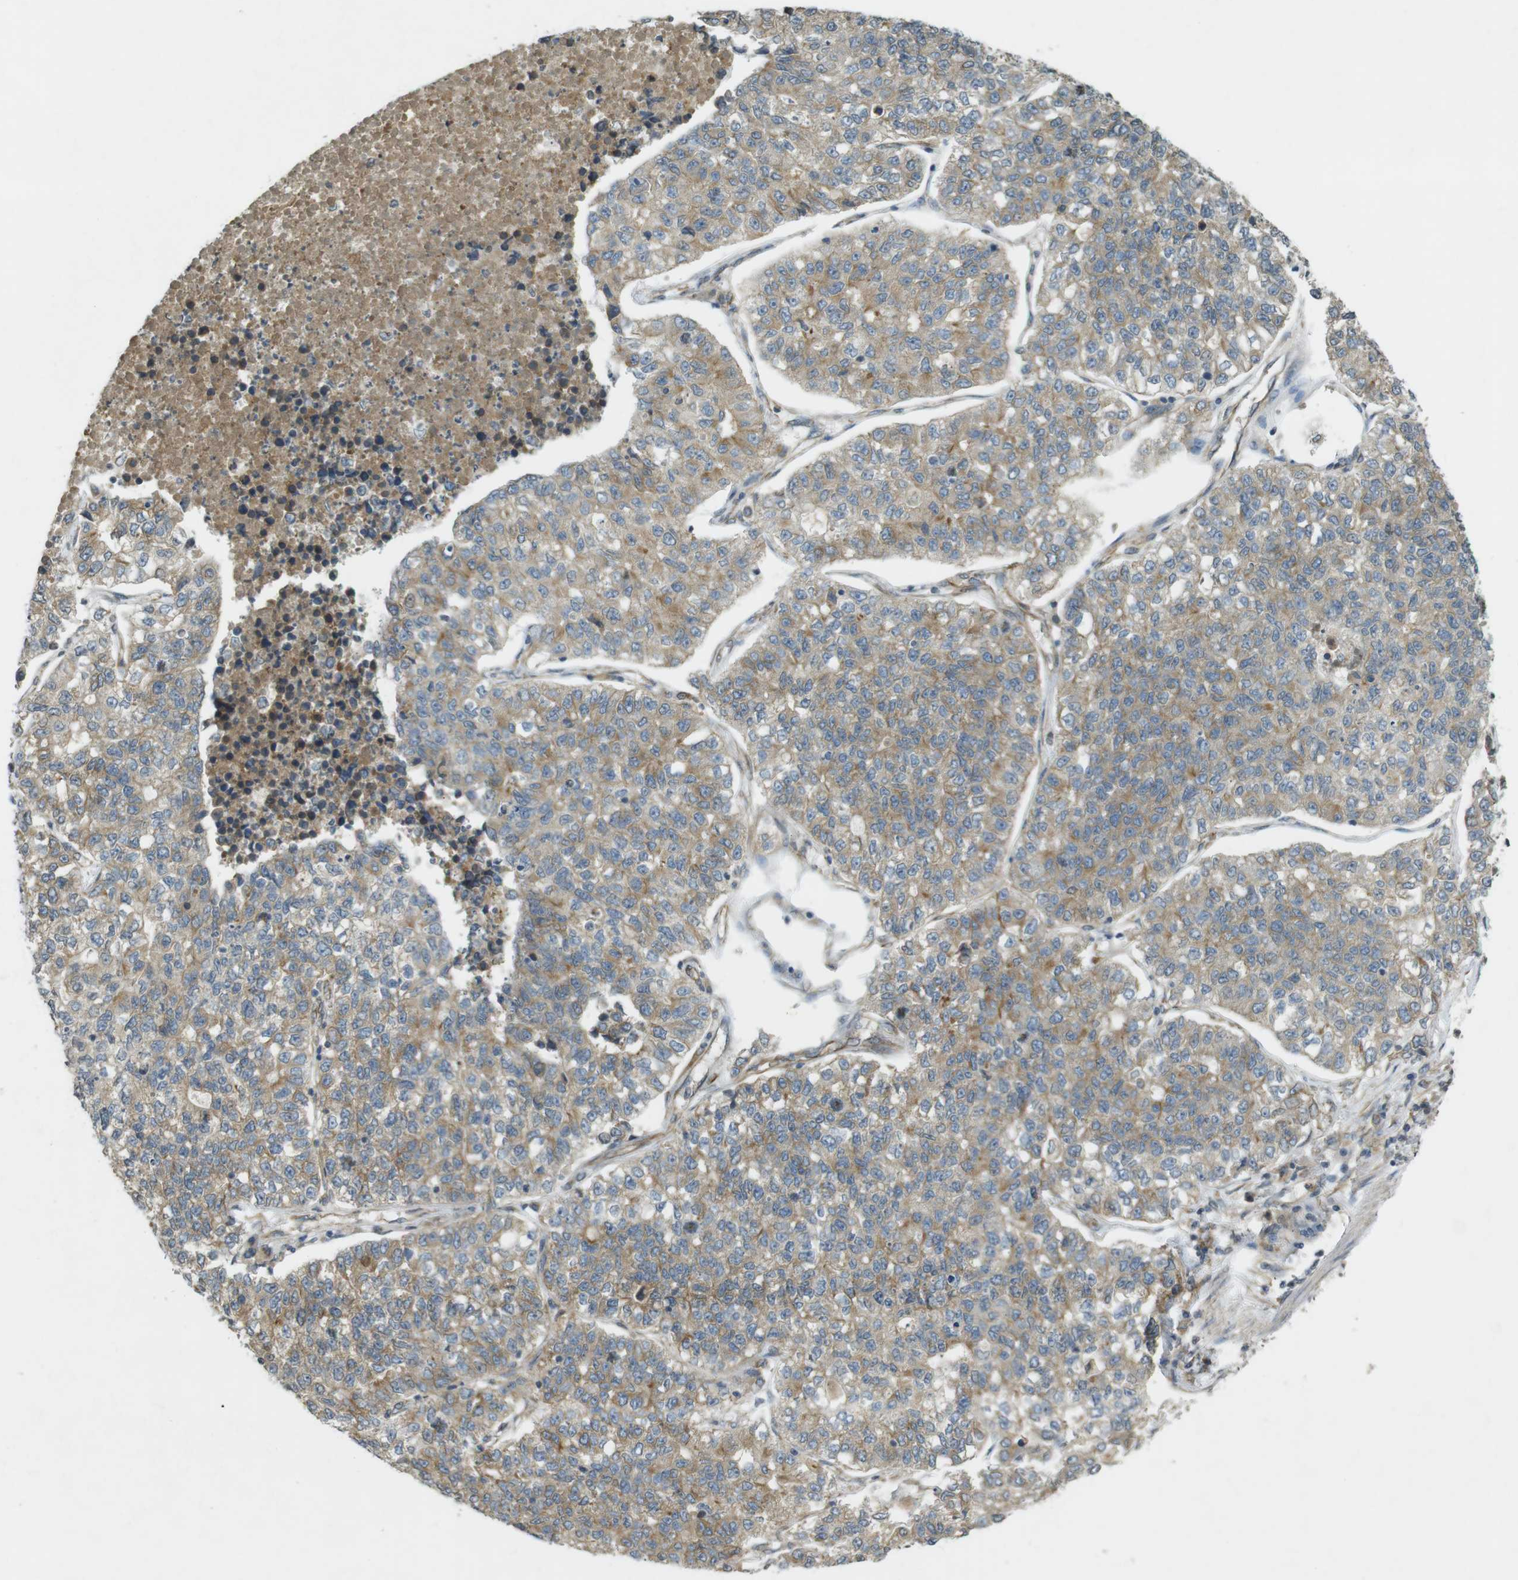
{"staining": {"intensity": "moderate", "quantity": ">75%", "location": "cytoplasmic/membranous"}, "tissue": "lung cancer", "cell_type": "Tumor cells", "image_type": "cancer", "snomed": [{"axis": "morphology", "description": "Adenocarcinoma, NOS"}, {"axis": "topography", "description": "Lung"}], "caption": "An IHC histopathology image of tumor tissue is shown. Protein staining in brown labels moderate cytoplasmic/membranous positivity in adenocarcinoma (lung) within tumor cells. (DAB (3,3'-diaminobenzidine) IHC, brown staining for protein, blue staining for nuclei).", "gene": "KIF5B", "patient": {"sex": "male", "age": 49}}